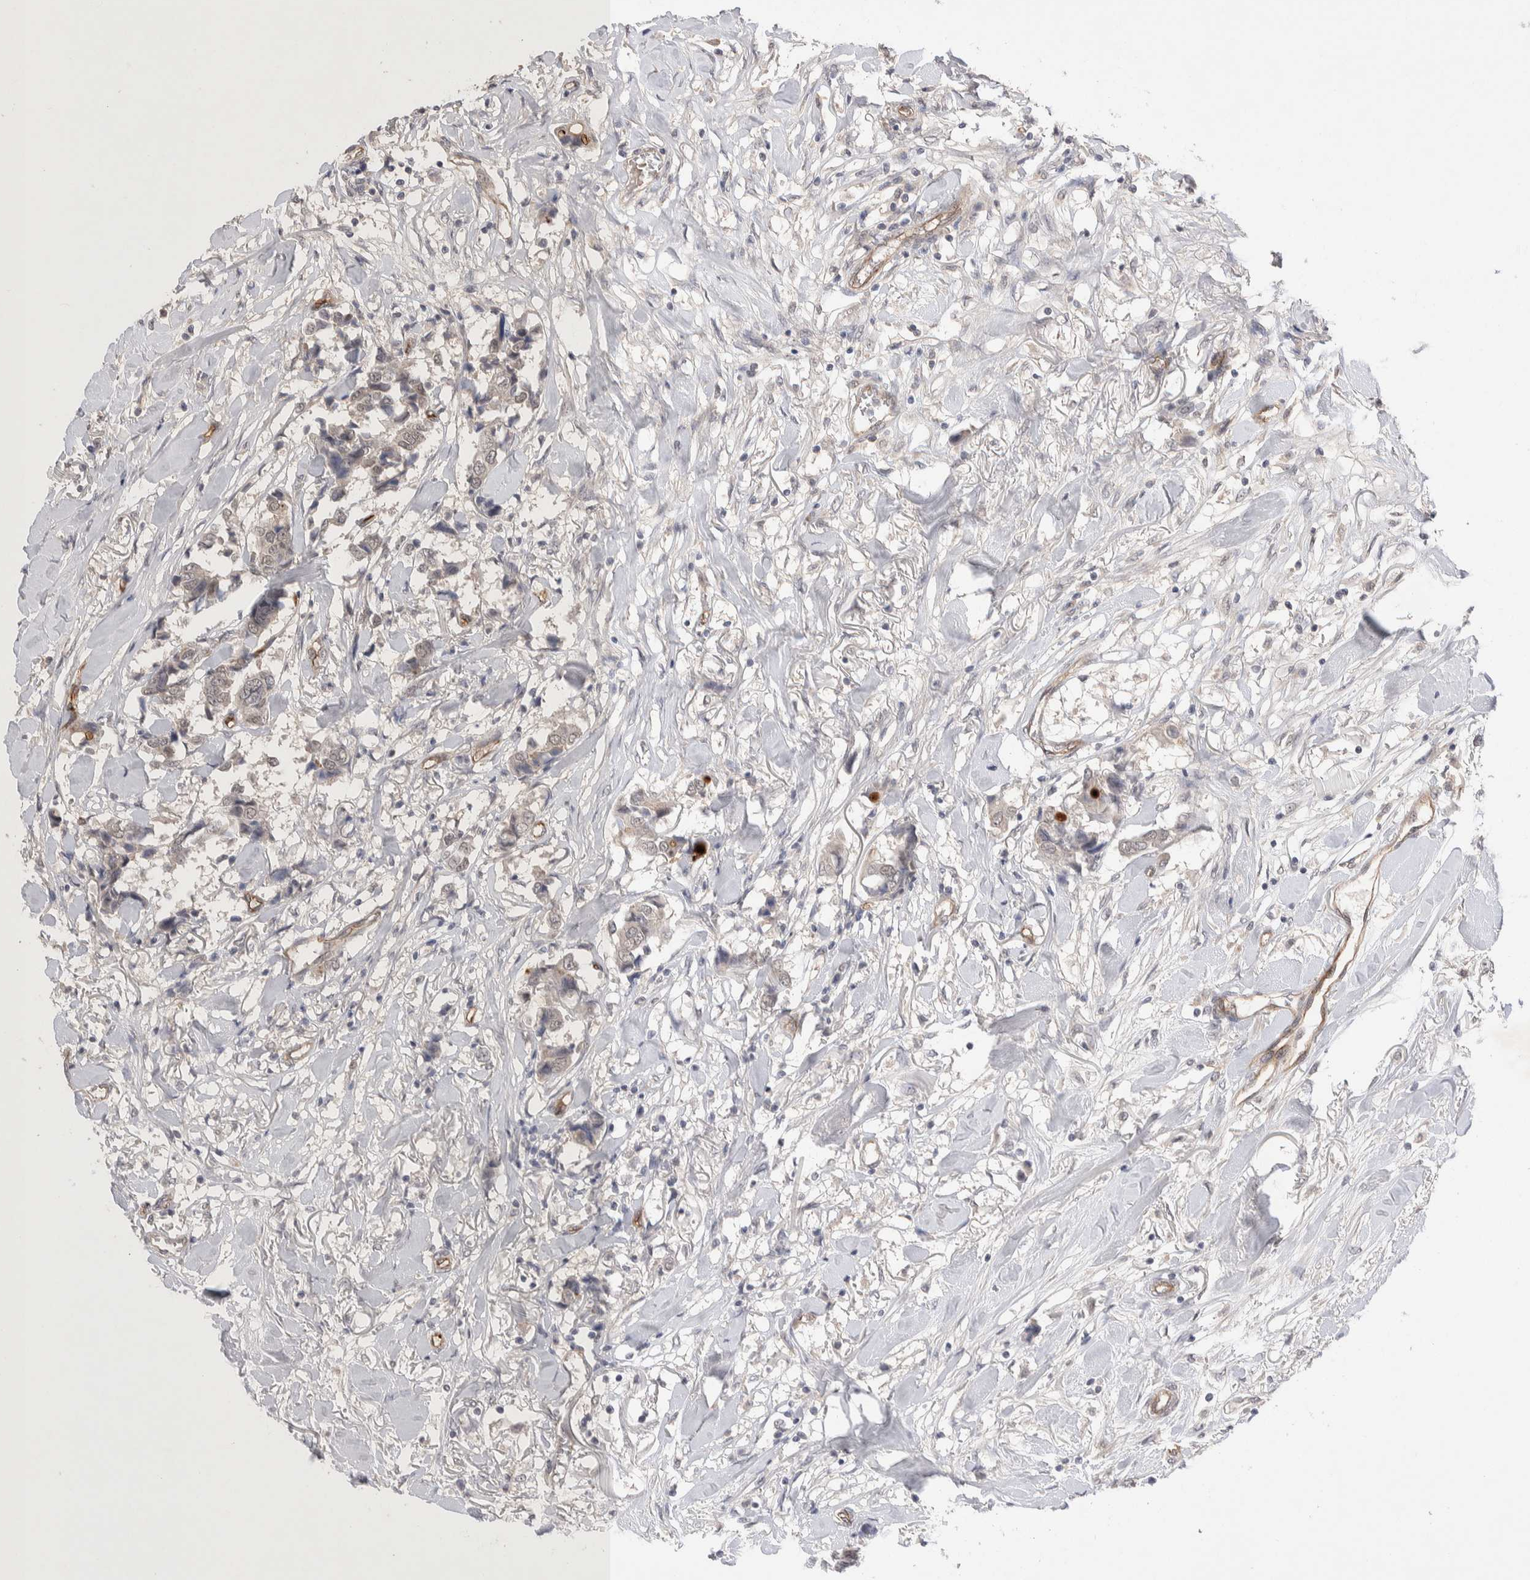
{"staining": {"intensity": "weak", "quantity": "<25%", "location": "nuclear"}, "tissue": "breast cancer", "cell_type": "Tumor cells", "image_type": "cancer", "snomed": [{"axis": "morphology", "description": "Duct carcinoma"}, {"axis": "topography", "description": "Breast"}], "caption": "Immunohistochemistry of human invasive ductal carcinoma (breast) reveals no staining in tumor cells. (DAB (3,3'-diaminobenzidine) immunohistochemistry (IHC), high magnification).", "gene": "ZNF704", "patient": {"sex": "female", "age": 80}}